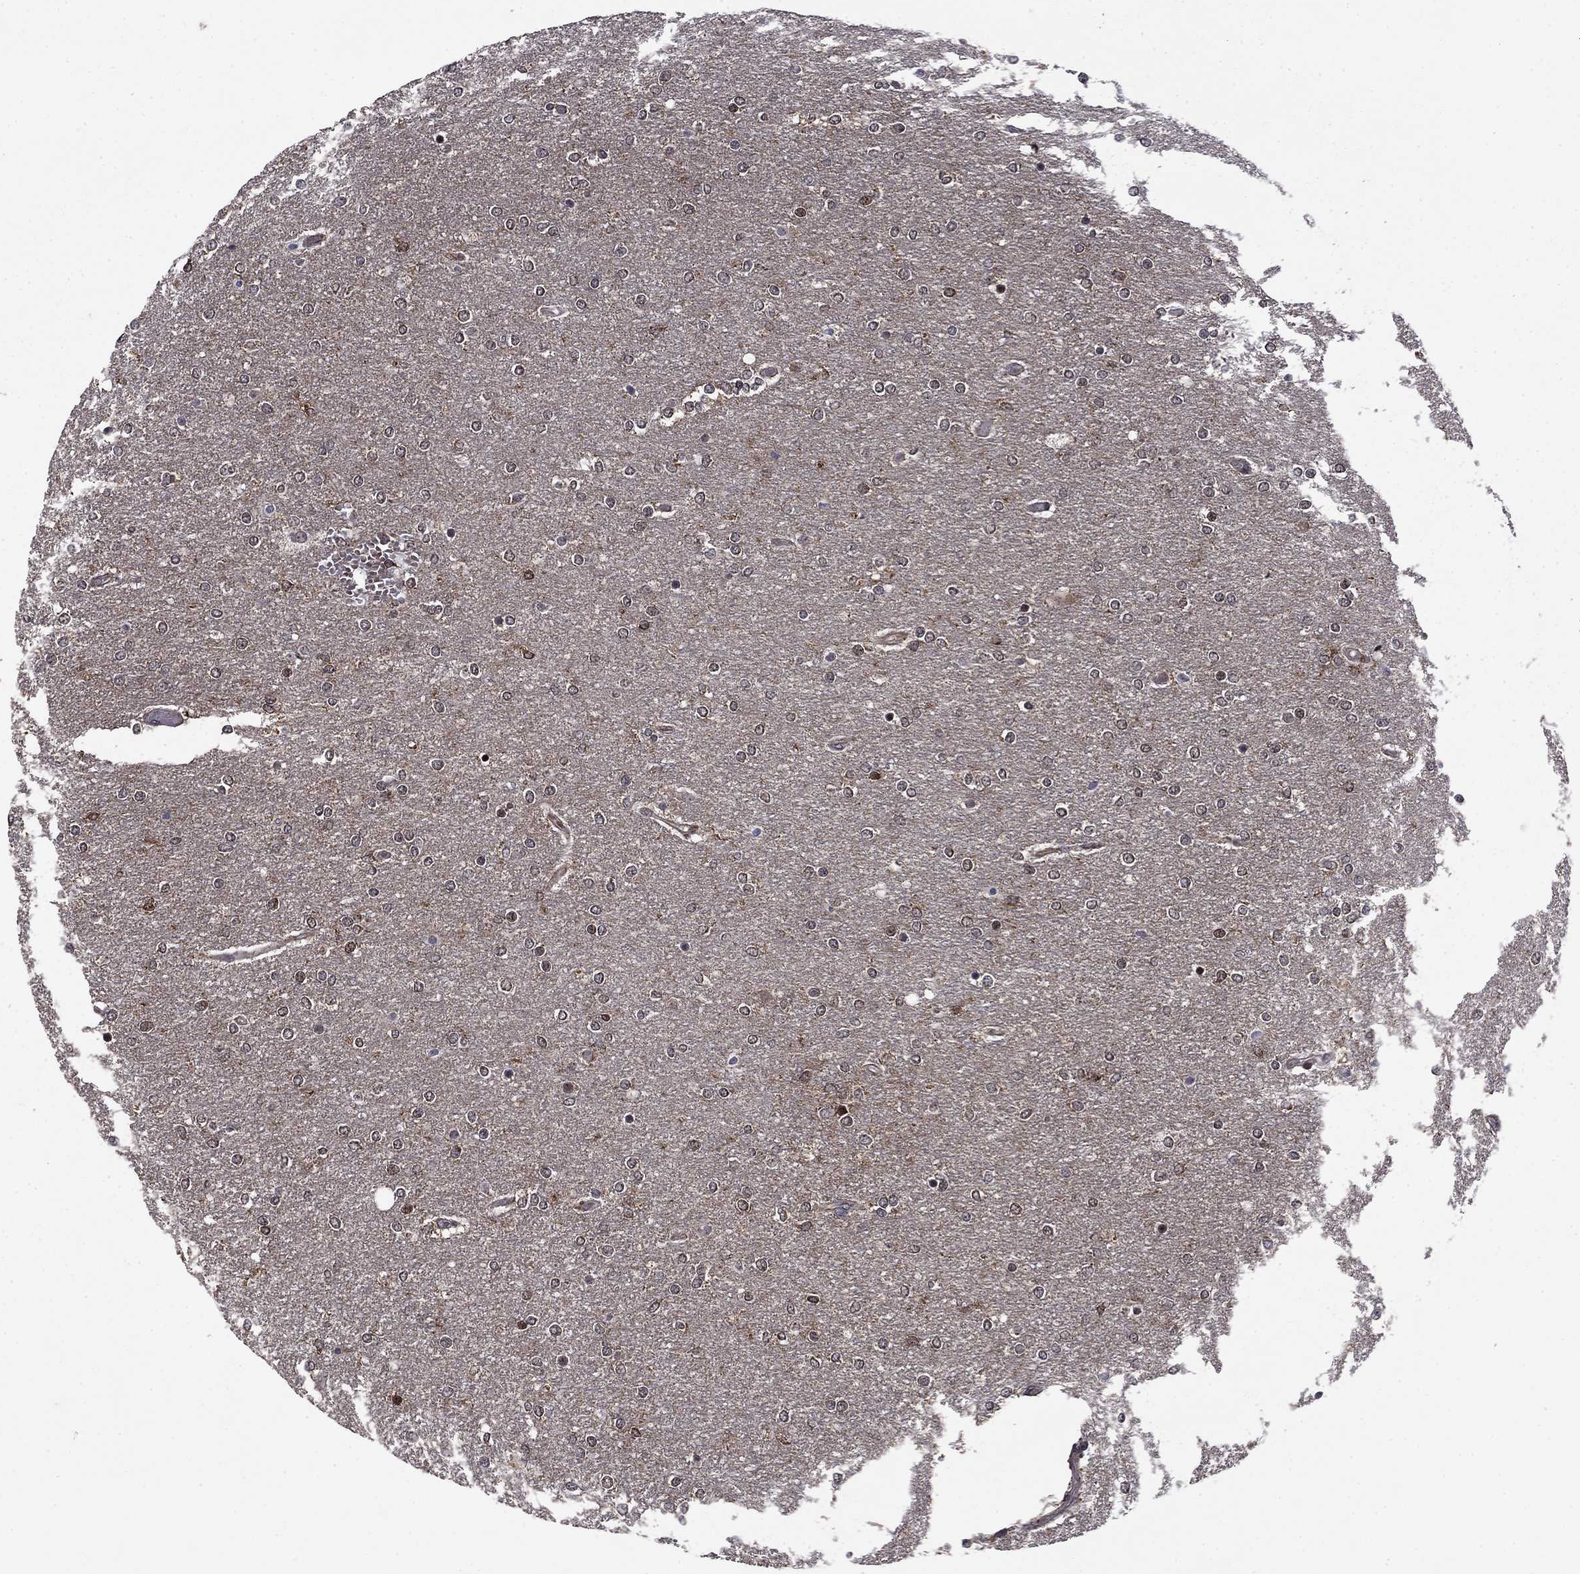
{"staining": {"intensity": "weak", "quantity": "<25%", "location": "cytoplasmic/membranous,nuclear"}, "tissue": "glioma", "cell_type": "Tumor cells", "image_type": "cancer", "snomed": [{"axis": "morphology", "description": "Glioma, malignant, High grade"}, {"axis": "topography", "description": "Brain"}], "caption": "Human glioma stained for a protein using IHC shows no positivity in tumor cells.", "gene": "AGTPBP1", "patient": {"sex": "female", "age": 61}}